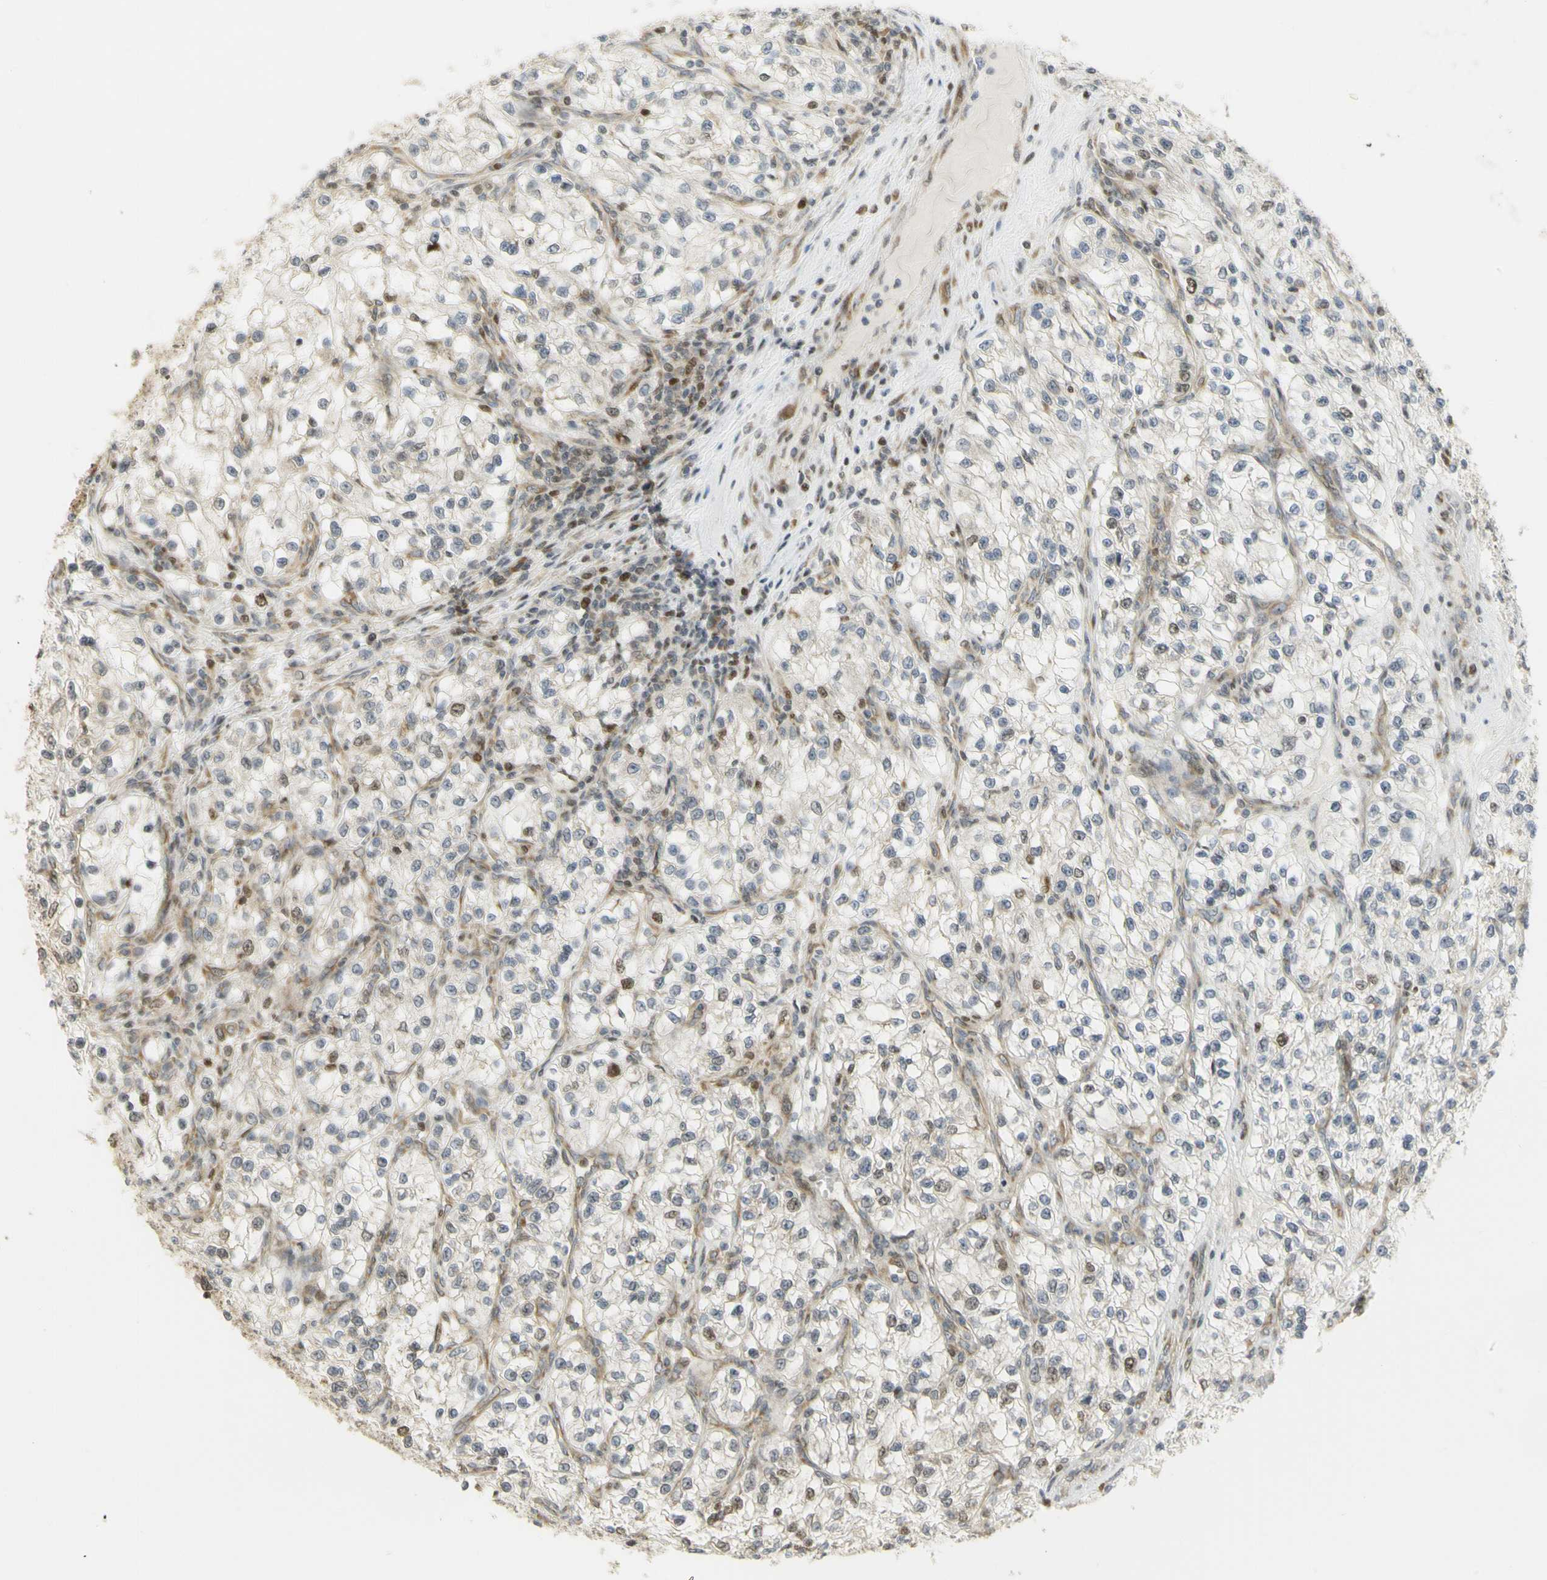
{"staining": {"intensity": "weak", "quantity": "<25%", "location": "cytoplasmic/membranous,nuclear"}, "tissue": "renal cancer", "cell_type": "Tumor cells", "image_type": "cancer", "snomed": [{"axis": "morphology", "description": "Adenocarcinoma, NOS"}, {"axis": "topography", "description": "Kidney"}], "caption": "Immunohistochemistry image of renal adenocarcinoma stained for a protein (brown), which demonstrates no staining in tumor cells.", "gene": "KIF11", "patient": {"sex": "female", "age": 57}}